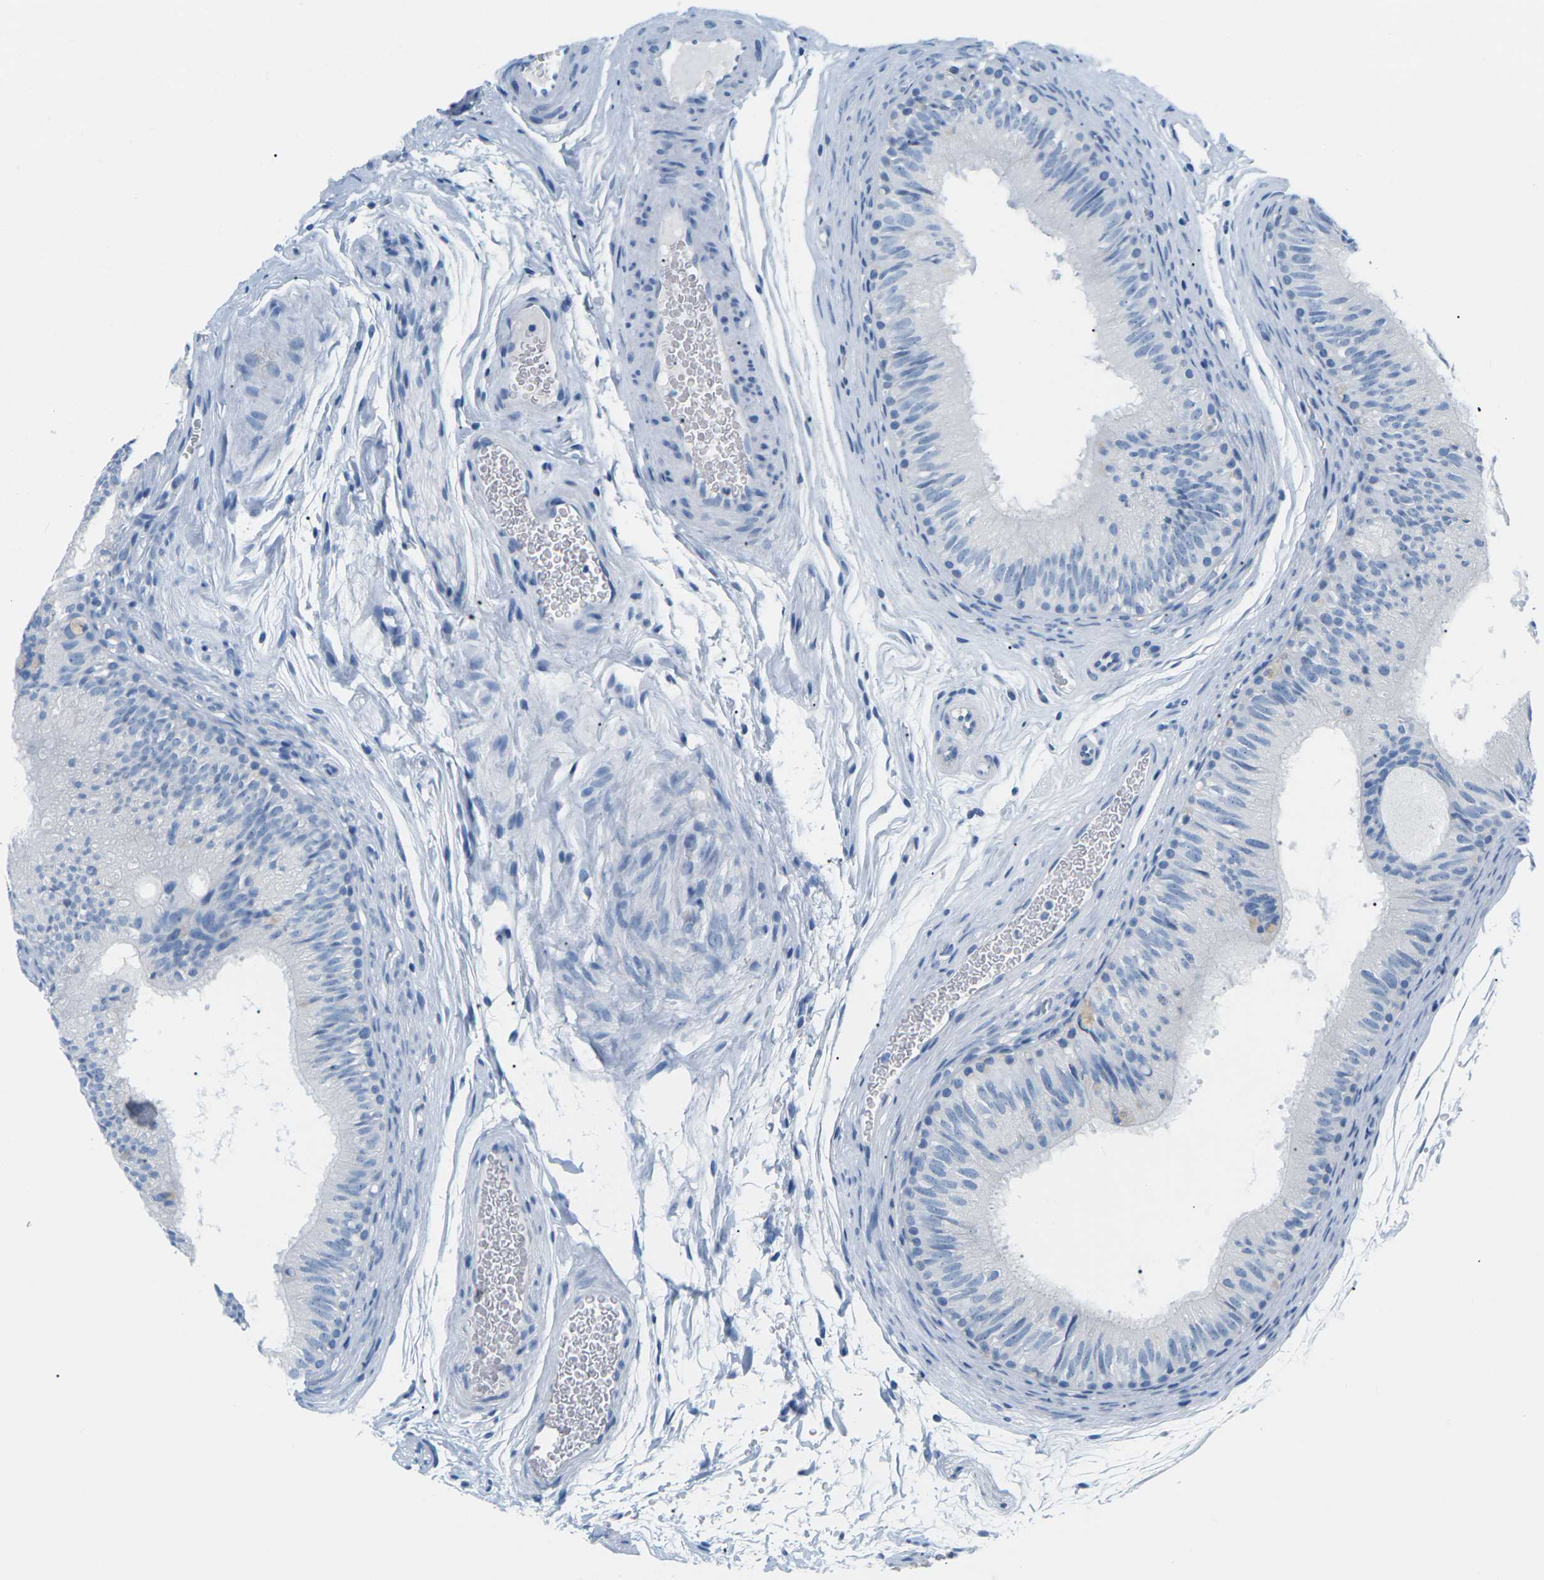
{"staining": {"intensity": "negative", "quantity": "none", "location": "none"}, "tissue": "epididymis", "cell_type": "Glandular cells", "image_type": "normal", "snomed": [{"axis": "morphology", "description": "Normal tissue, NOS"}, {"axis": "topography", "description": "Epididymis"}], "caption": "Immunohistochemistry photomicrograph of normal epididymis: epididymis stained with DAB (3,3'-diaminobenzidine) reveals no significant protein staining in glandular cells.", "gene": "SLC12A1", "patient": {"sex": "male", "age": 36}}